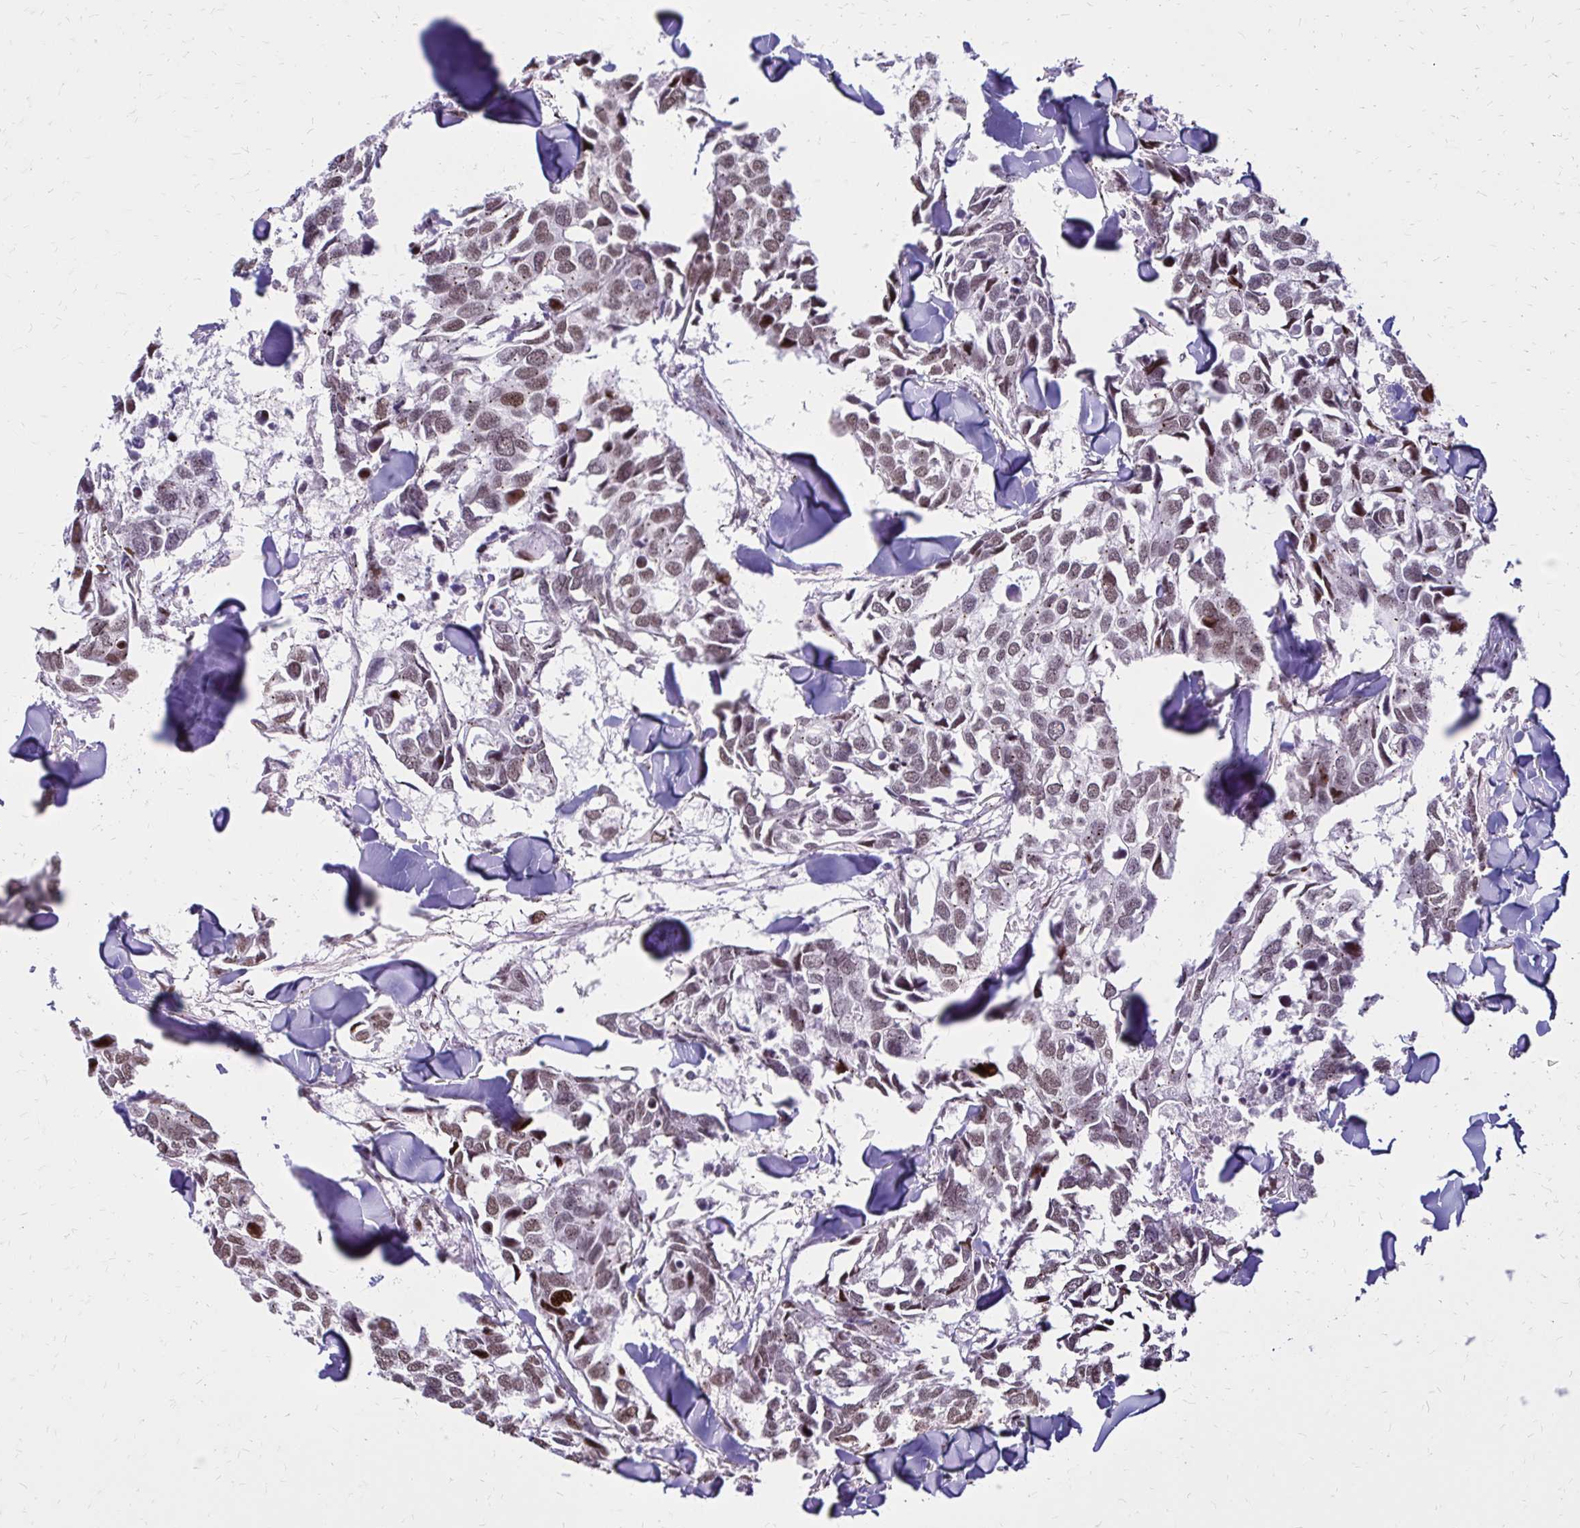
{"staining": {"intensity": "weak", "quantity": ">75%", "location": "nuclear"}, "tissue": "breast cancer", "cell_type": "Tumor cells", "image_type": "cancer", "snomed": [{"axis": "morphology", "description": "Duct carcinoma"}, {"axis": "topography", "description": "Breast"}], "caption": "Human intraductal carcinoma (breast) stained with a brown dye shows weak nuclear positive positivity in about >75% of tumor cells.", "gene": "TOB1", "patient": {"sex": "female", "age": 83}}